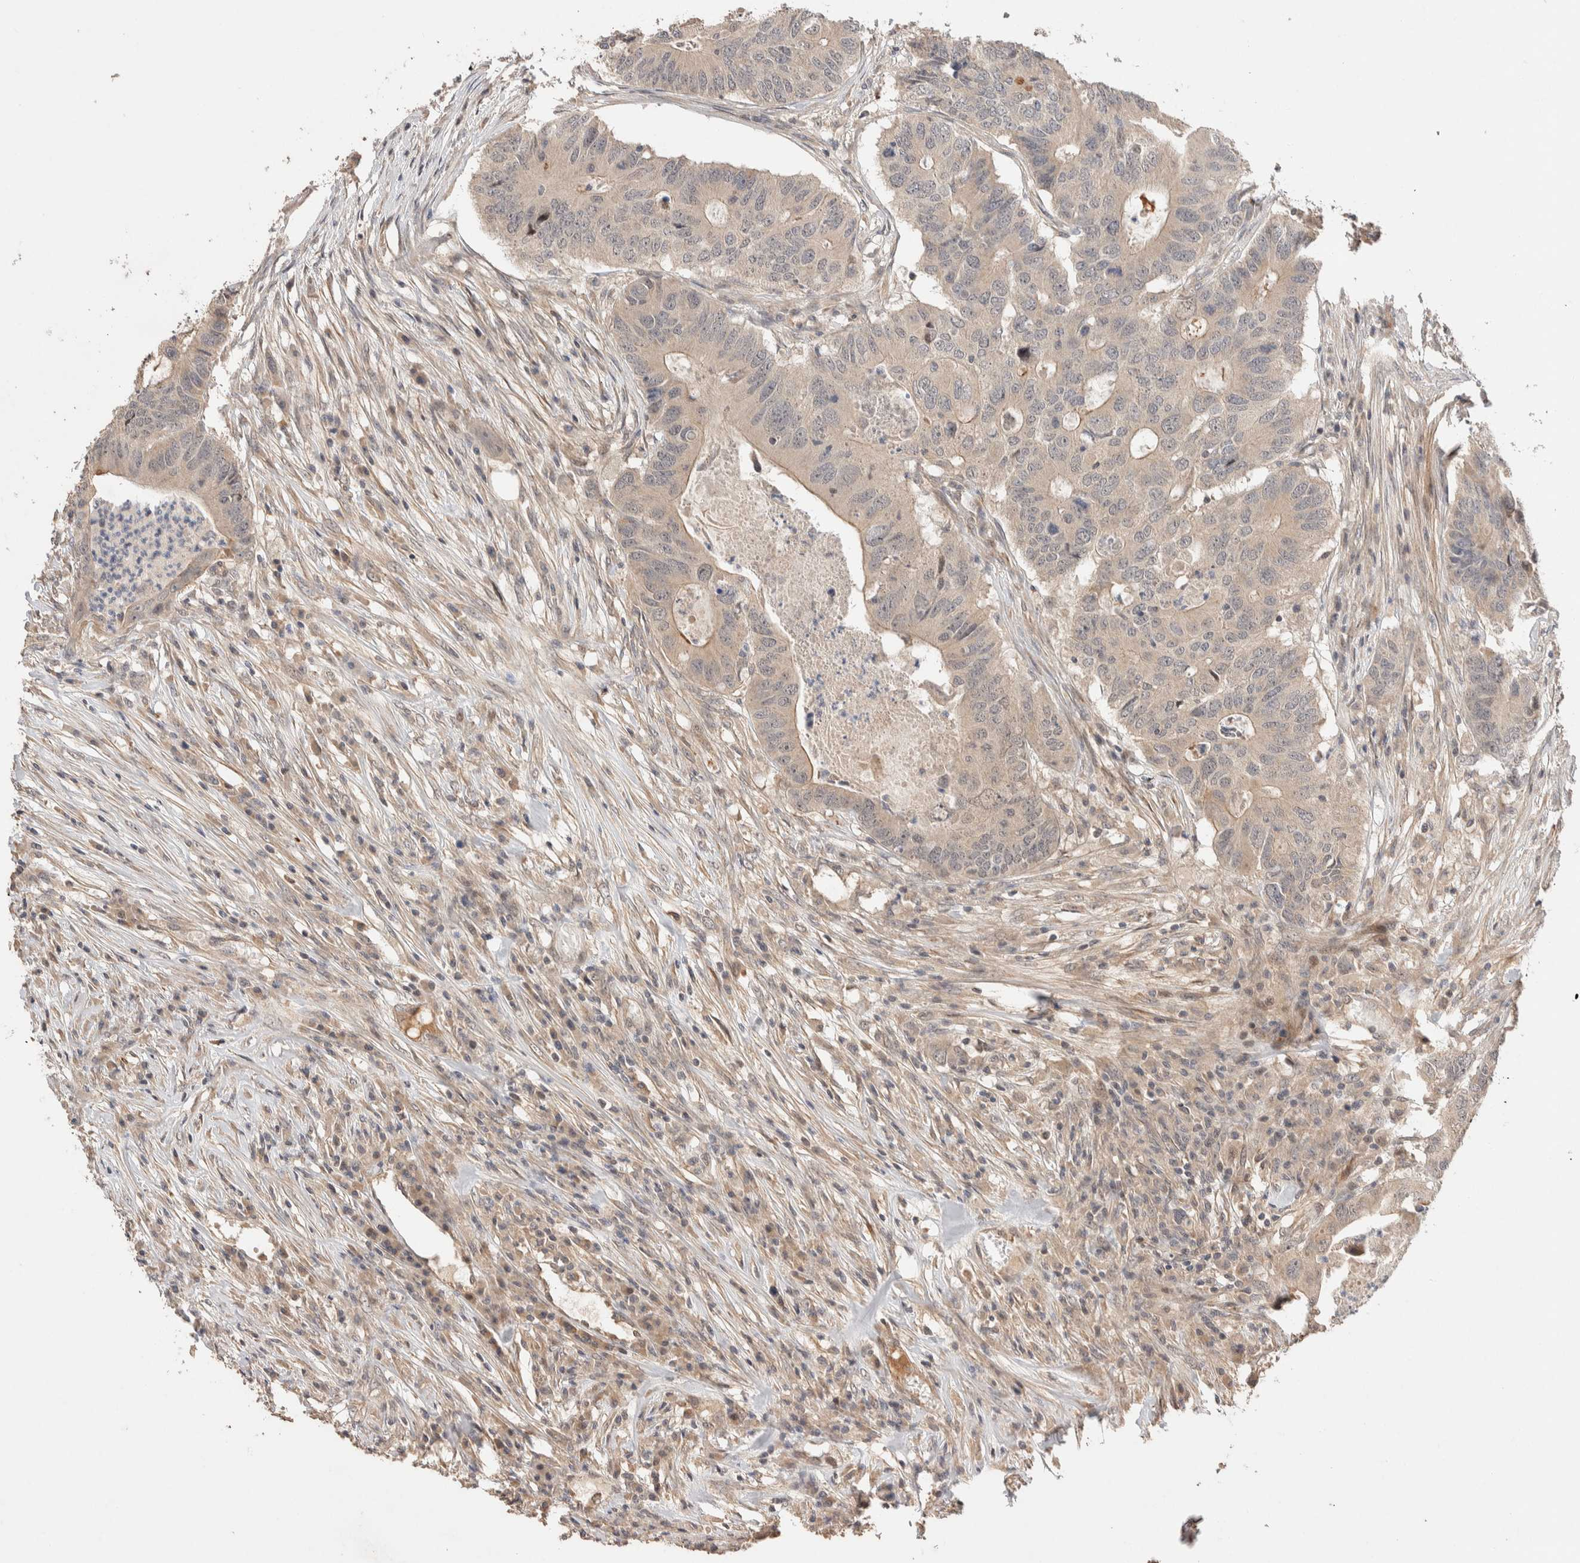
{"staining": {"intensity": "weak", "quantity": ">75%", "location": "cytoplasmic/membranous,nuclear"}, "tissue": "colorectal cancer", "cell_type": "Tumor cells", "image_type": "cancer", "snomed": [{"axis": "morphology", "description": "Adenocarcinoma, NOS"}, {"axis": "topography", "description": "Colon"}], "caption": "Protein staining of adenocarcinoma (colorectal) tissue reveals weak cytoplasmic/membranous and nuclear positivity in approximately >75% of tumor cells.", "gene": "PRDM15", "patient": {"sex": "male", "age": 71}}